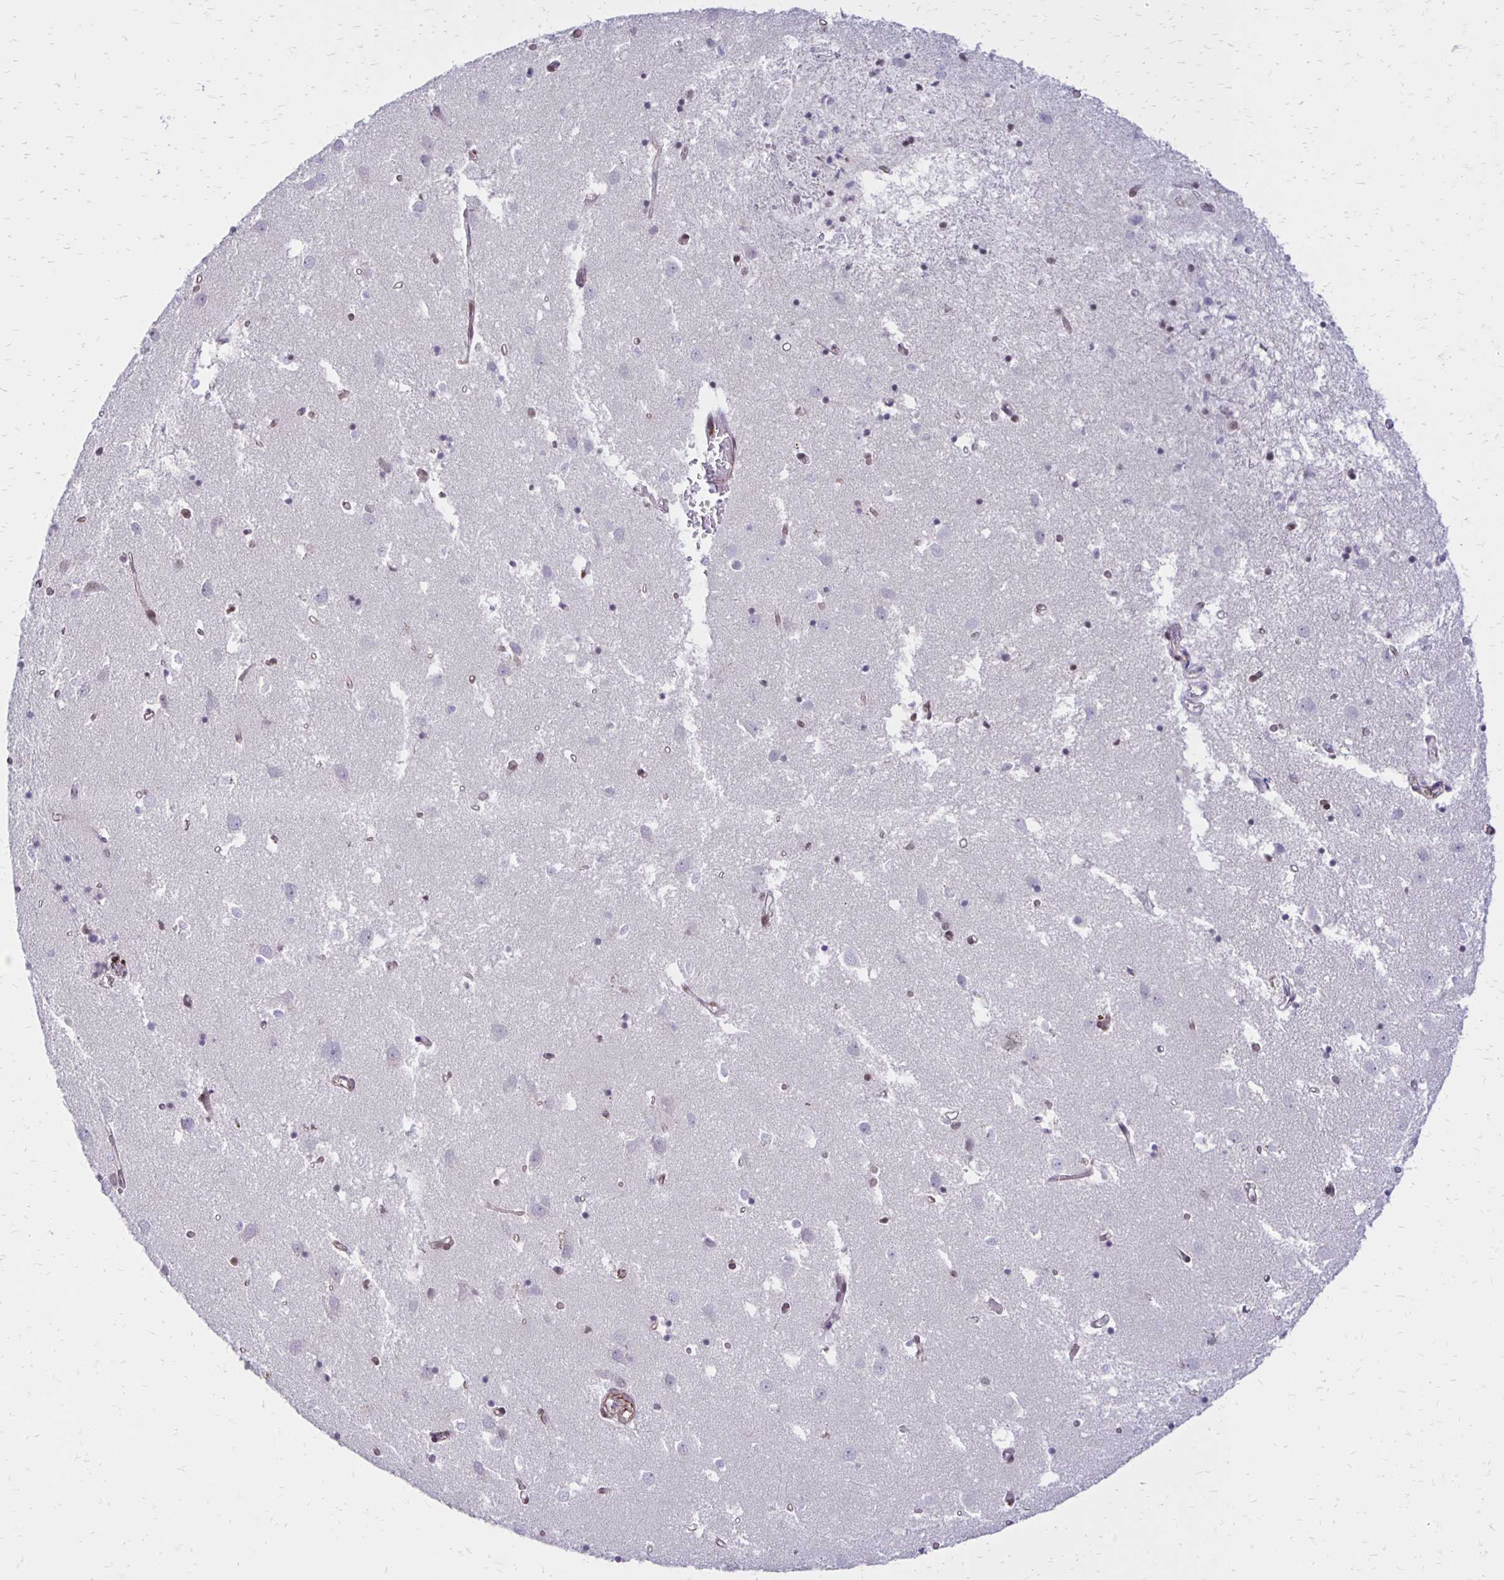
{"staining": {"intensity": "weak", "quantity": "<25%", "location": "nuclear"}, "tissue": "caudate", "cell_type": "Glial cells", "image_type": "normal", "snomed": [{"axis": "morphology", "description": "Normal tissue, NOS"}, {"axis": "topography", "description": "Lateral ventricle wall"}], "caption": "Glial cells show no significant protein expression in unremarkable caudate. (Immunohistochemistry, brightfield microscopy, high magnification).", "gene": "DDB2", "patient": {"sex": "male", "age": 70}}